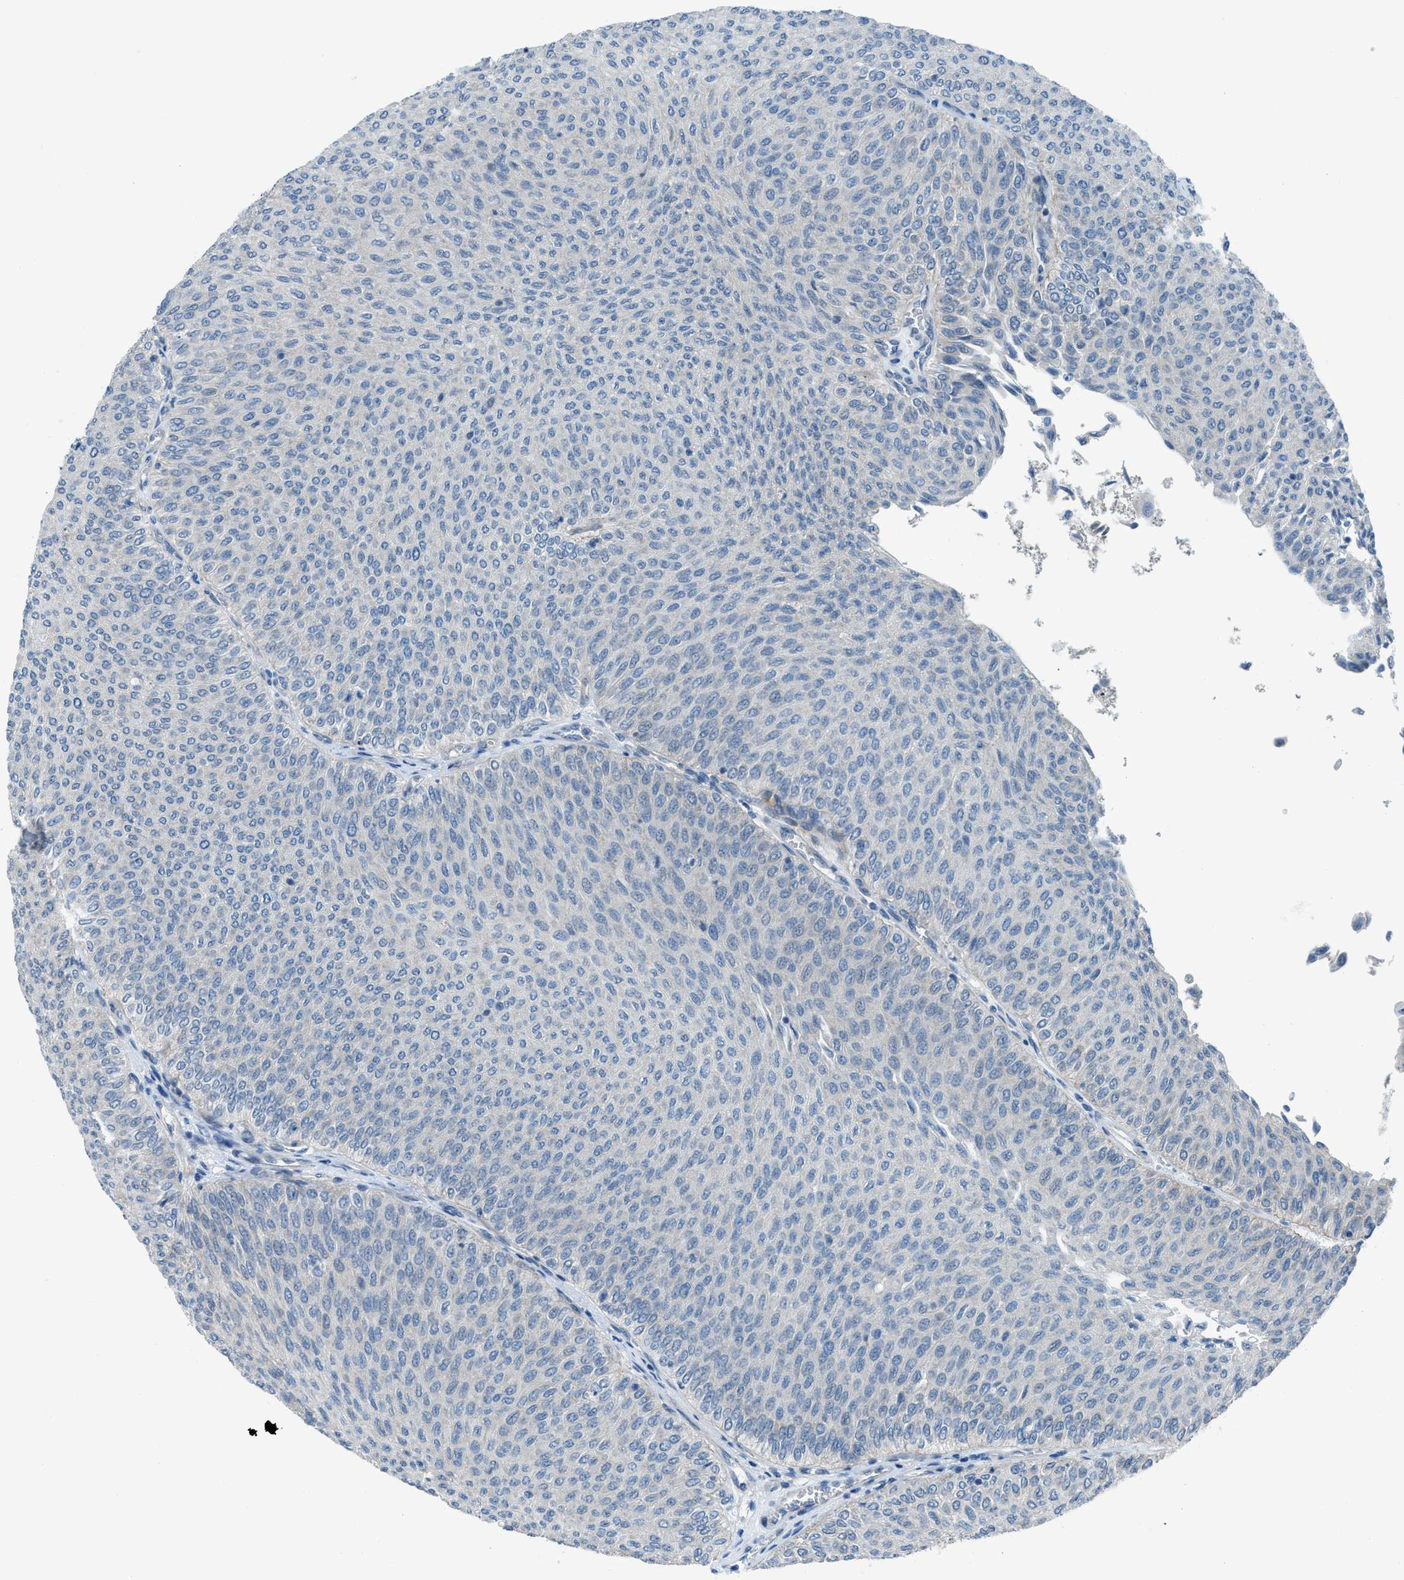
{"staining": {"intensity": "negative", "quantity": "none", "location": "none"}, "tissue": "urothelial cancer", "cell_type": "Tumor cells", "image_type": "cancer", "snomed": [{"axis": "morphology", "description": "Urothelial carcinoma, Low grade"}, {"axis": "topography", "description": "Urinary bladder"}], "caption": "This image is of urothelial carcinoma (low-grade) stained with IHC to label a protein in brown with the nuclei are counter-stained blue. There is no expression in tumor cells.", "gene": "PRKN", "patient": {"sex": "male", "age": 78}}